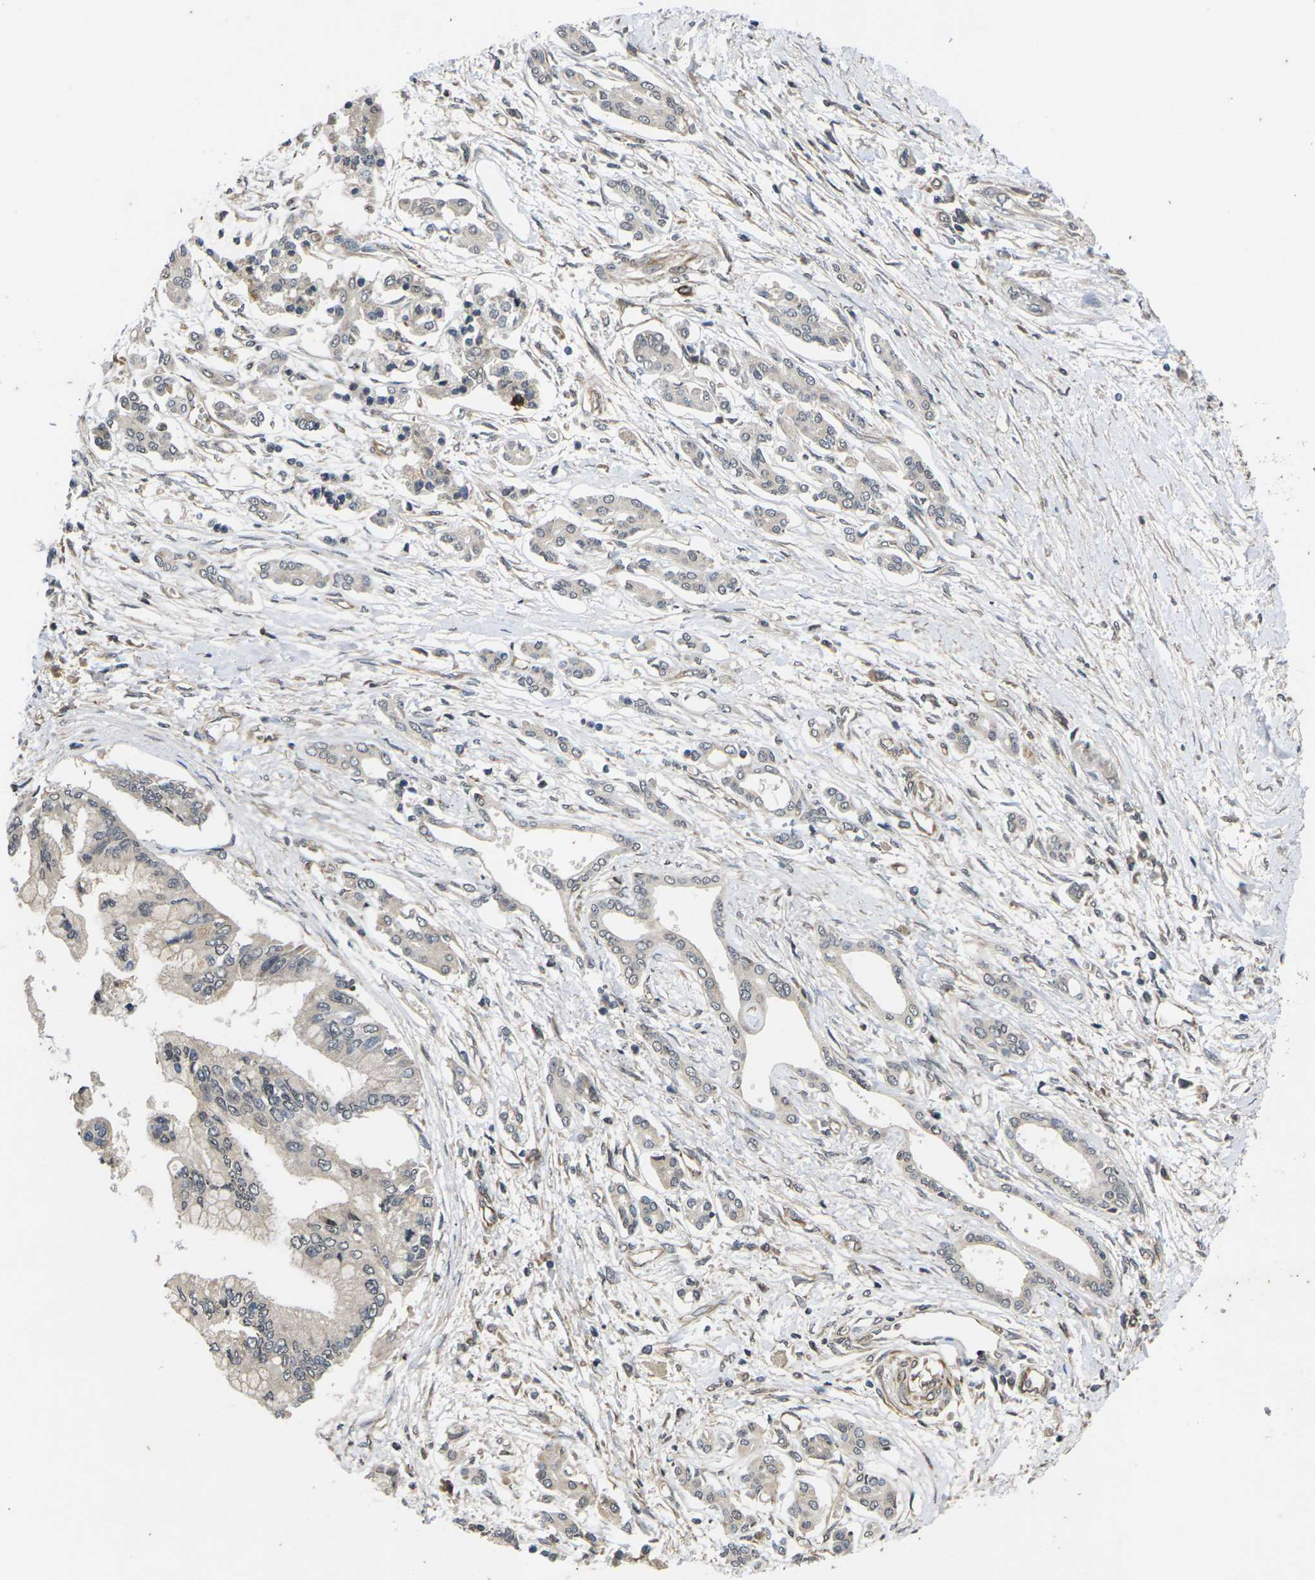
{"staining": {"intensity": "weak", "quantity": ">75%", "location": "cytoplasmic/membranous"}, "tissue": "pancreatic cancer", "cell_type": "Tumor cells", "image_type": "cancer", "snomed": [{"axis": "morphology", "description": "Adenocarcinoma, NOS"}, {"axis": "topography", "description": "Pancreas"}], "caption": "Weak cytoplasmic/membranous staining for a protein is seen in approximately >75% of tumor cells of adenocarcinoma (pancreatic) using immunohistochemistry.", "gene": "DKK2", "patient": {"sex": "male", "age": 56}}